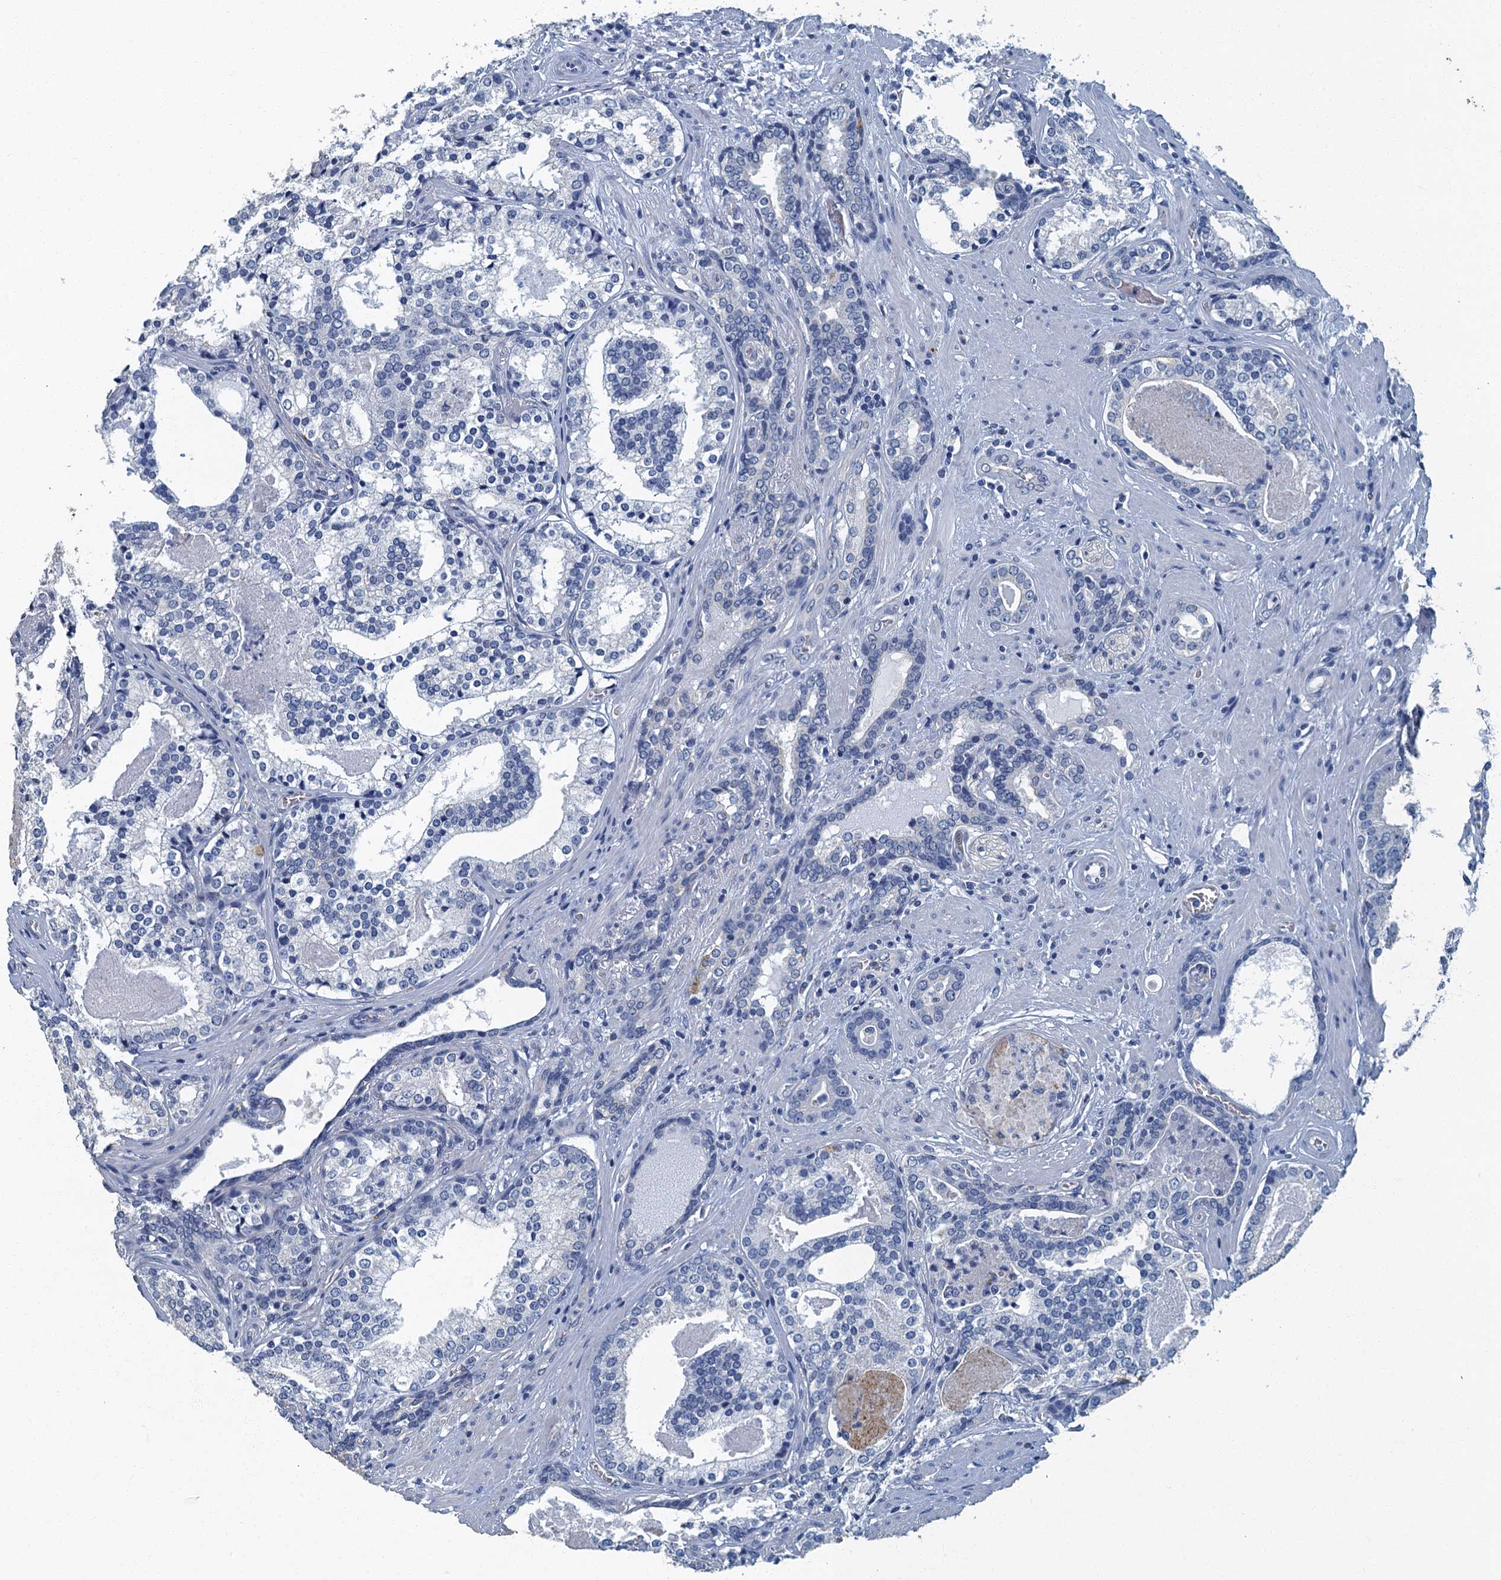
{"staining": {"intensity": "negative", "quantity": "none", "location": "none"}, "tissue": "prostate cancer", "cell_type": "Tumor cells", "image_type": "cancer", "snomed": [{"axis": "morphology", "description": "Adenocarcinoma, High grade"}, {"axis": "topography", "description": "Prostate"}], "caption": "Protein analysis of high-grade adenocarcinoma (prostate) demonstrates no significant positivity in tumor cells.", "gene": "GADL1", "patient": {"sex": "male", "age": 58}}